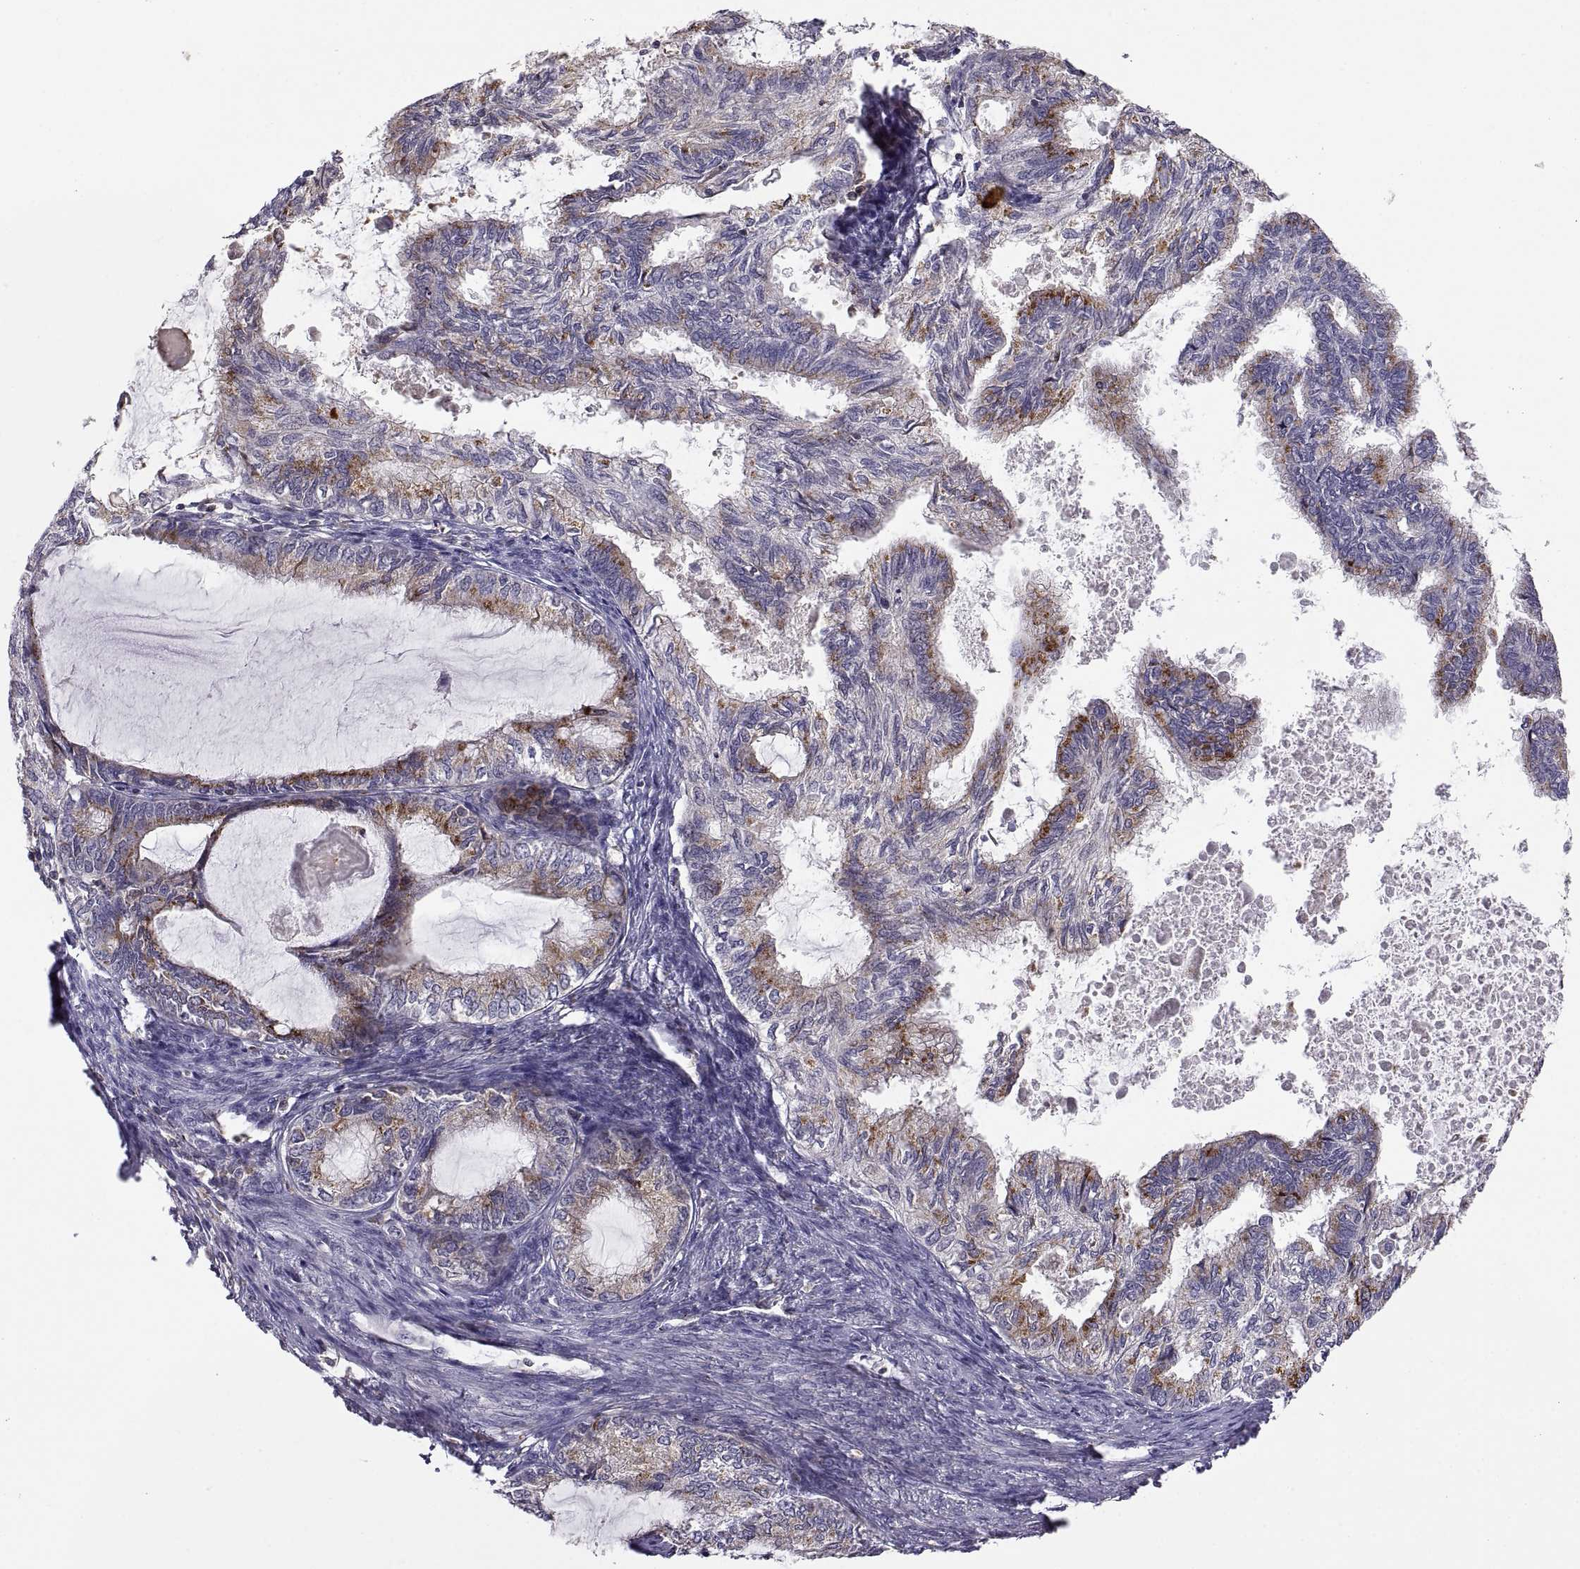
{"staining": {"intensity": "moderate", "quantity": "25%-75%", "location": "cytoplasmic/membranous"}, "tissue": "endometrial cancer", "cell_type": "Tumor cells", "image_type": "cancer", "snomed": [{"axis": "morphology", "description": "Adenocarcinoma, NOS"}, {"axis": "topography", "description": "Endometrium"}], "caption": "A micrograph of endometrial cancer (adenocarcinoma) stained for a protein reveals moderate cytoplasmic/membranous brown staining in tumor cells.", "gene": "ACAP1", "patient": {"sex": "female", "age": 86}}